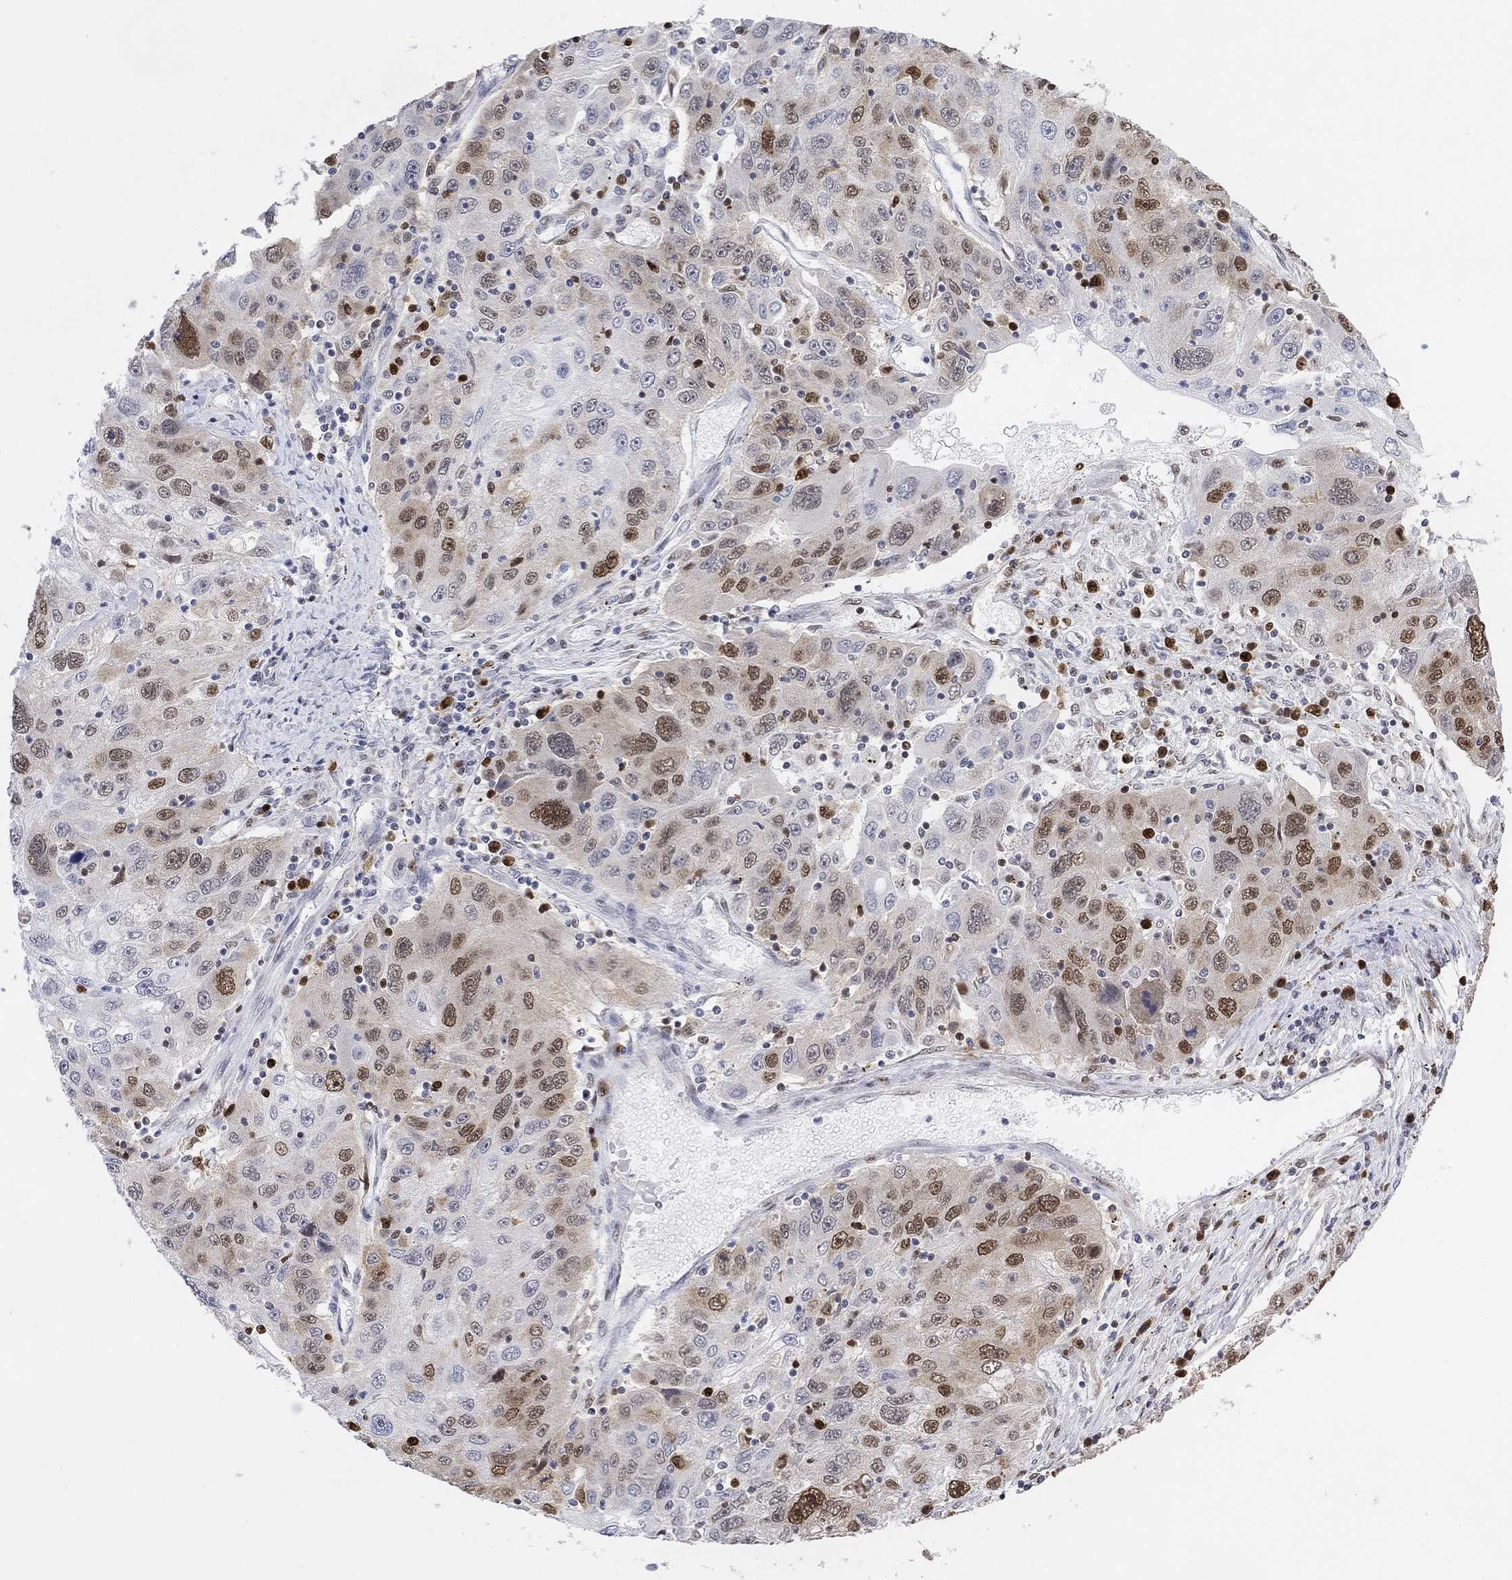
{"staining": {"intensity": "moderate", "quantity": "25%-75%", "location": "nuclear"}, "tissue": "stomach cancer", "cell_type": "Tumor cells", "image_type": "cancer", "snomed": [{"axis": "morphology", "description": "Adenocarcinoma, NOS"}, {"axis": "topography", "description": "Stomach"}], "caption": "Immunohistochemistry (IHC) of human adenocarcinoma (stomach) displays medium levels of moderate nuclear expression in approximately 25%-75% of tumor cells. (DAB IHC, brown staining for protein, blue staining for nuclei).", "gene": "RAD54L2", "patient": {"sex": "male", "age": 56}}